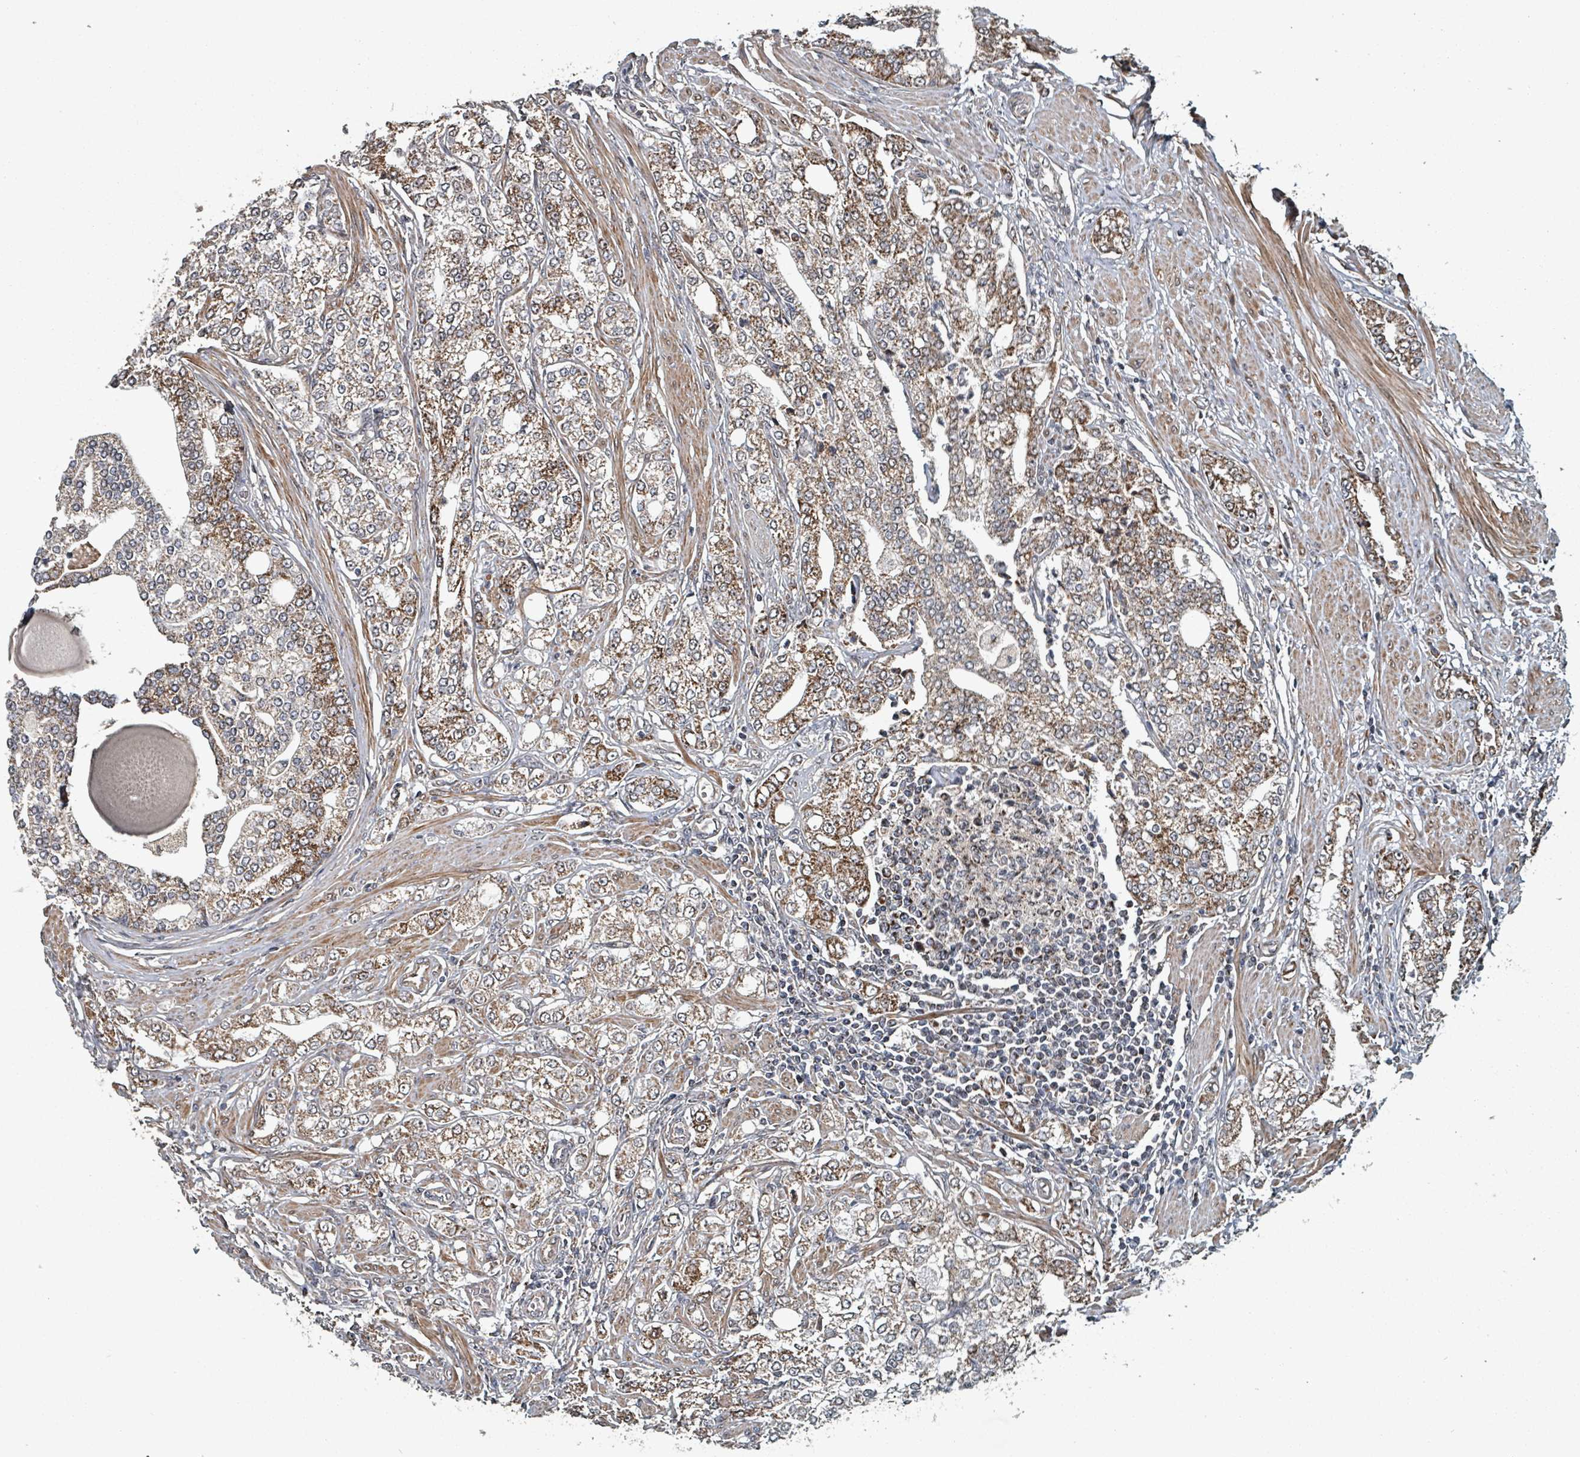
{"staining": {"intensity": "moderate", "quantity": ">75%", "location": "cytoplasmic/membranous"}, "tissue": "prostate cancer", "cell_type": "Tumor cells", "image_type": "cancer", "snomed": [{"axis": "morphology", "description": "Adenocarcinoma, High grade"}, {"axis": "topography", "description": "Prostate"}], "caption": "Protein staining shows moderate cytoplasmic/membranous expression in approximately >75% of tumor cells in prostate cancer (high-grade adenocarcinoma).", "gene": "MRPL4", "patient": {"sex": "male", "age": 64}}